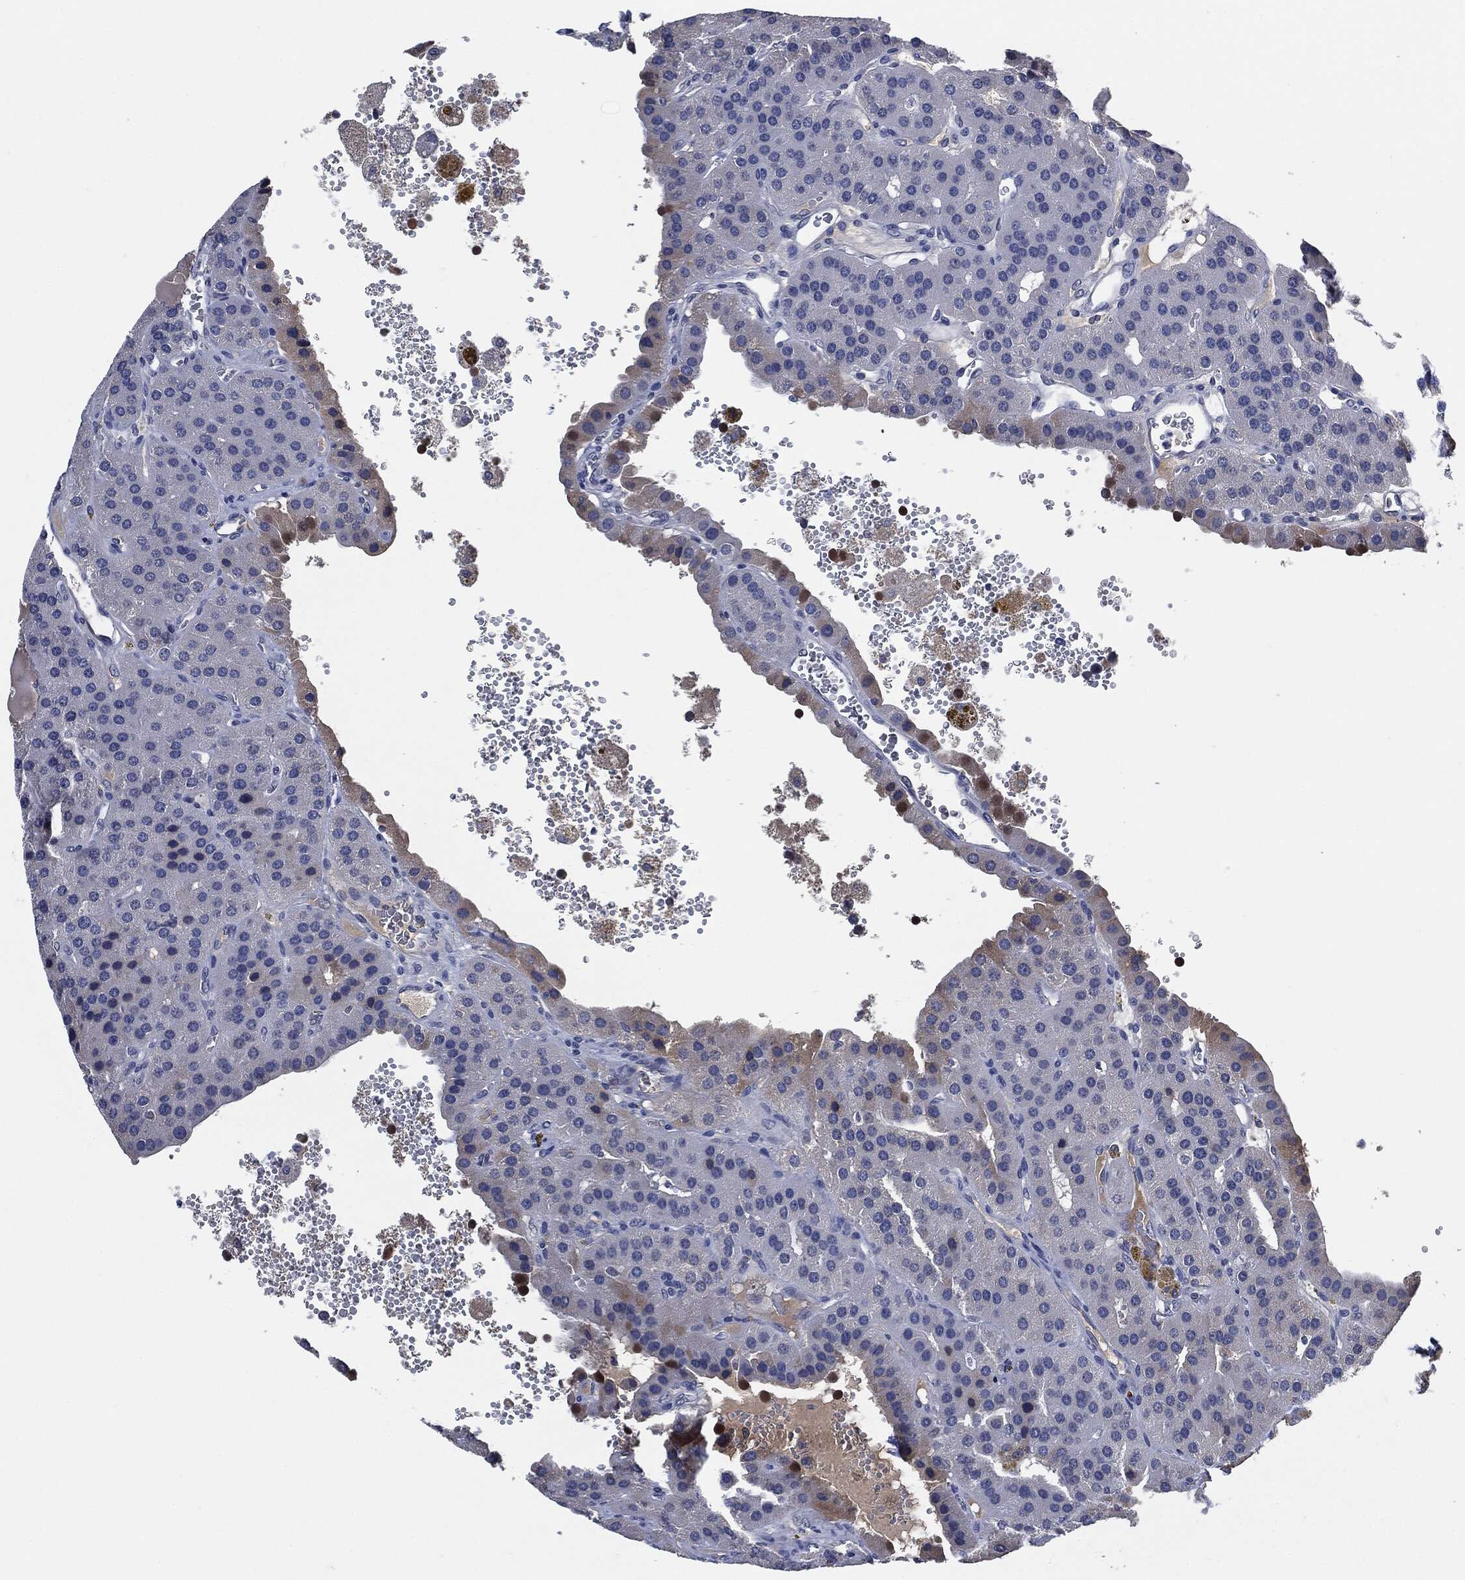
{"staining": {"intensity": "weak", "quantity": "<25%", "location": "cytoplasmic/membranous"}, "tissue": "parathyroid gland", "cell_type": "Glandular cells", "image_type": "normal", "snomed": [{"axis": "morphology", "description": "Normal tissue, NOS"}, {"axis": "morphology", "description": "Adenoma, NOS"}, {"axis": "topography", "description": "Parathyroid gland"}], "caption": "High power microscopy histopathology image of an immunohistochemistry (IHC) image of benign parathyroid gland, revealing no significant positivity in glandular cells.", "gene": "IL2RG", "patient": {"sex": "female", "age": 86}}